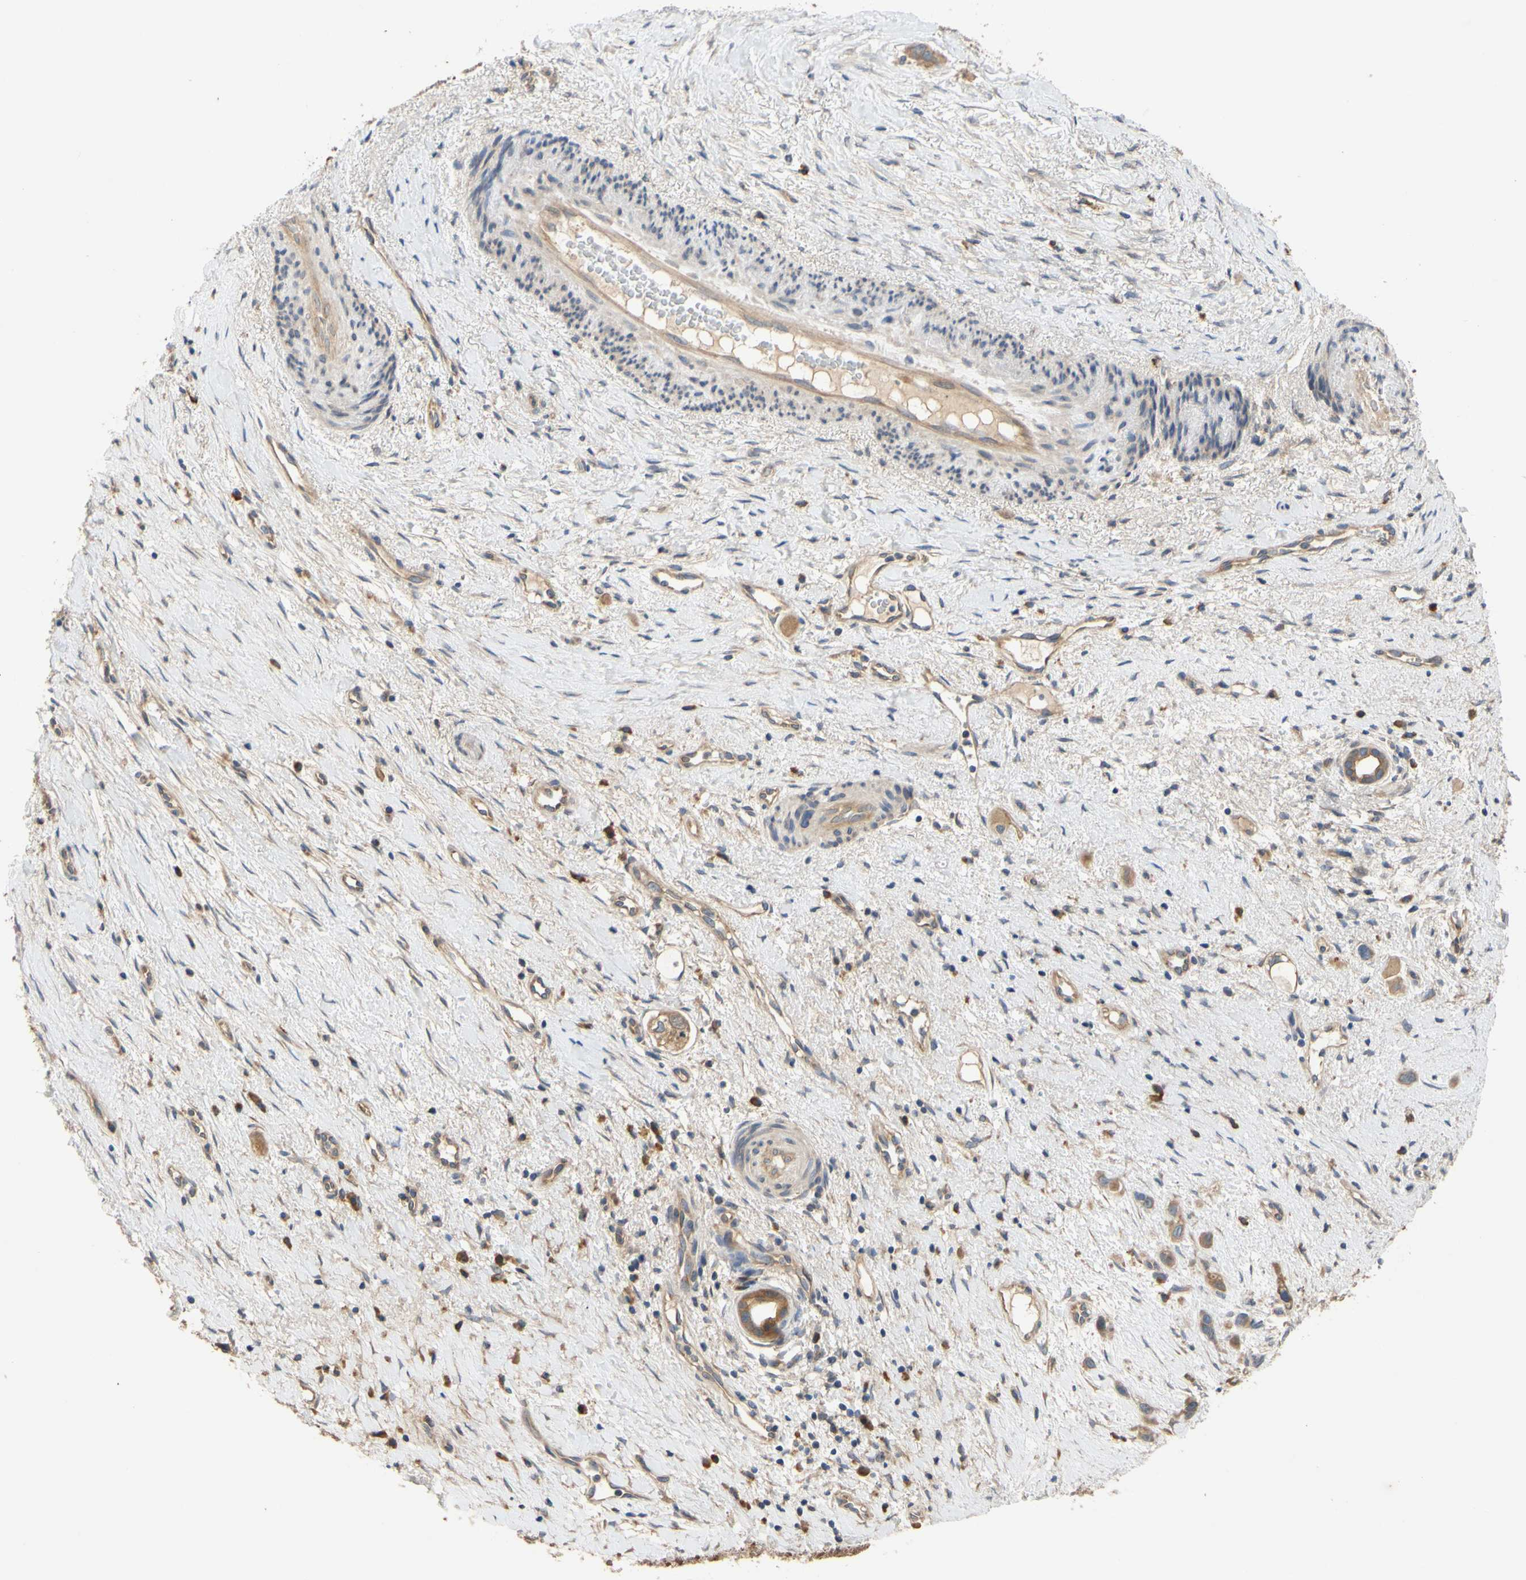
{"staining": {"intensity": "moderate", "quantity": ">75%", "location": "cytoplasmic/membranous"}, "tissue": "liver cancer", "cell_type": "Tumor cells", "image_type": "cancer", "snomed": [{"axis": "morphology", "description": "Cholangiocarcinoma"}, {"axis": "topography", "description": "Liver"}], "caption": "This image reveals IHC staining of human cholangiocarcinoma (liver), with medium moderate cytoplasmic/membranous expression in approximately >75% of tumor cells.", "gene": "MBTPS2", "patient": {"sex": "female", "age": 65}}